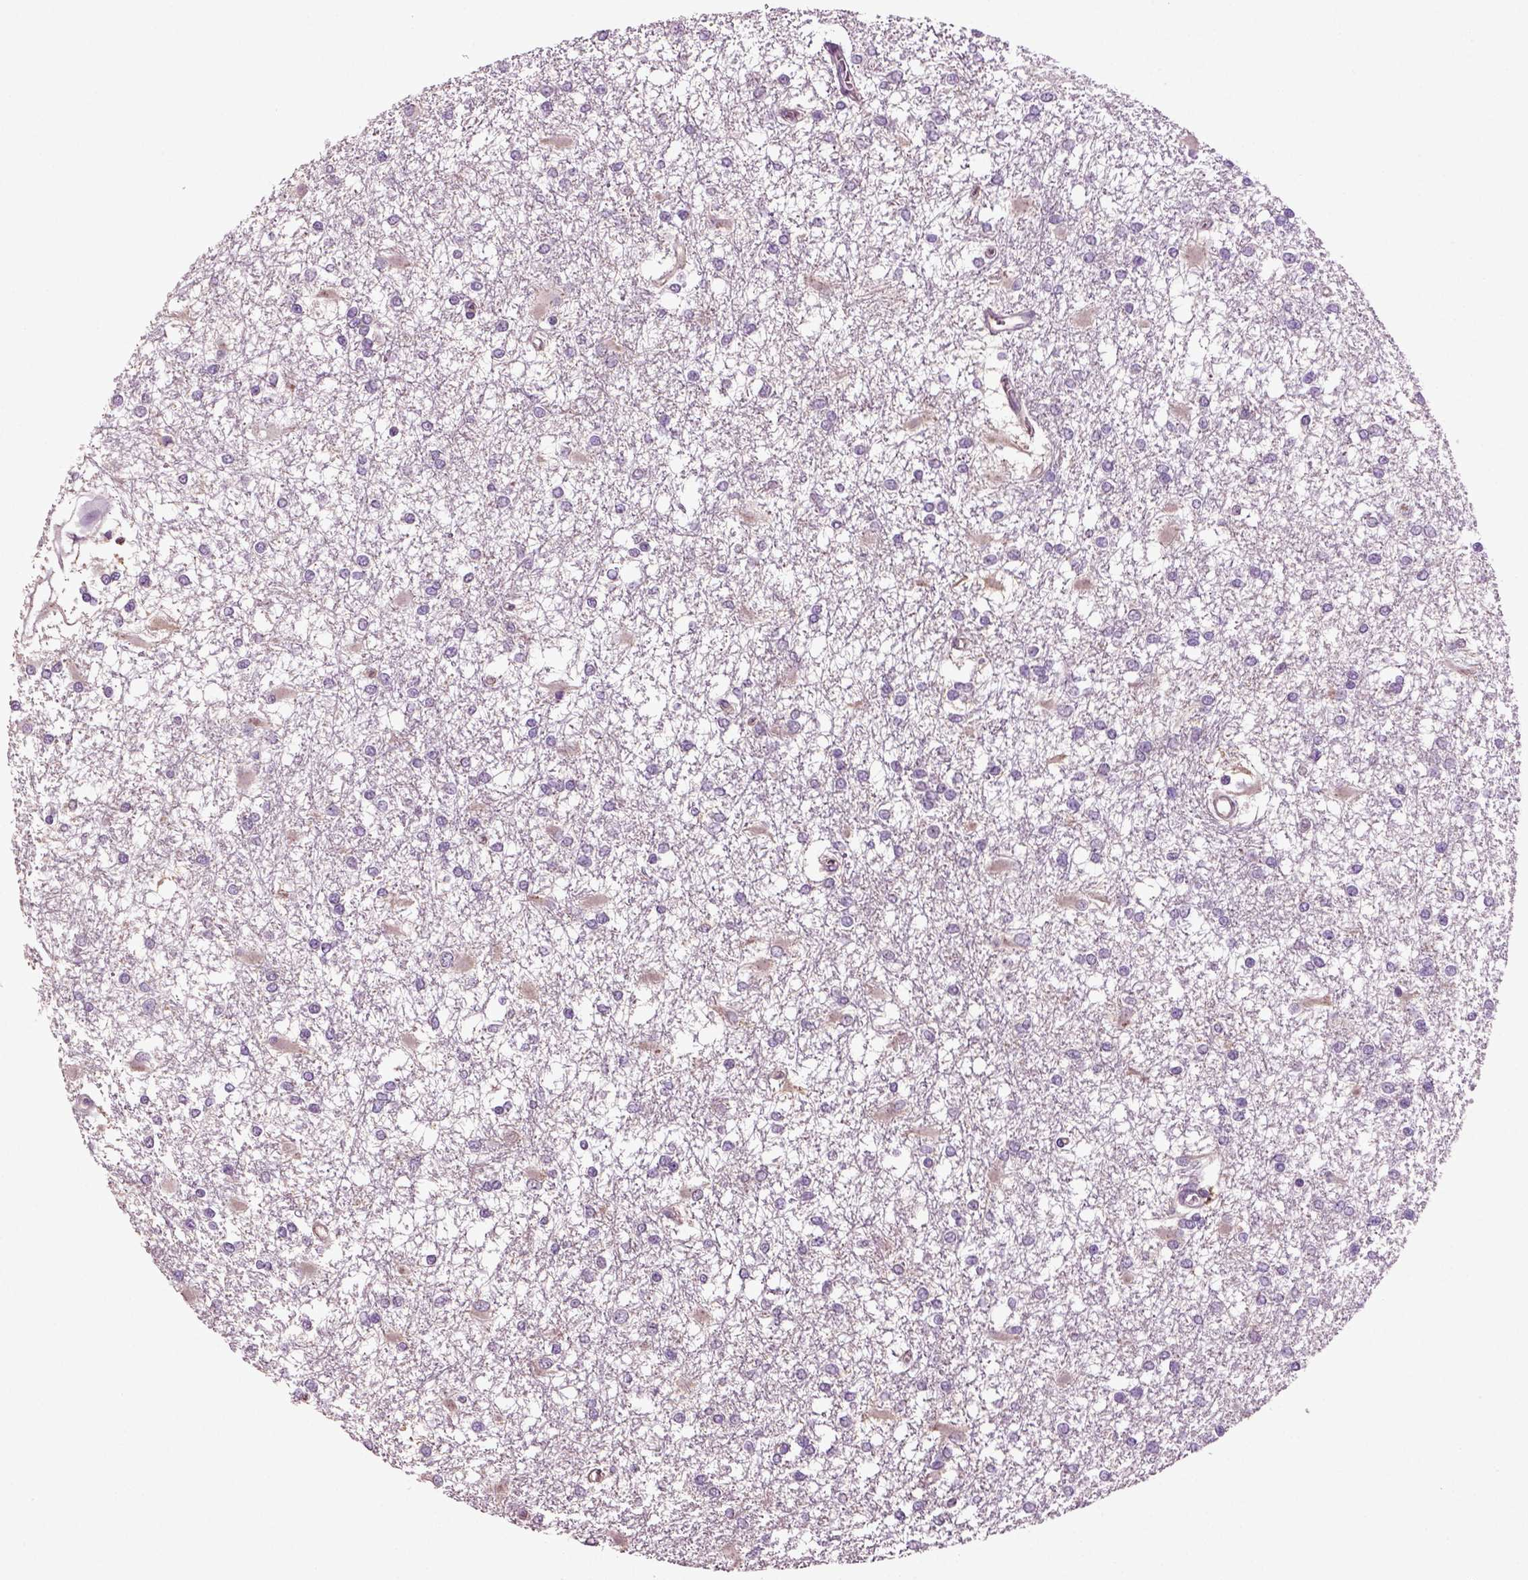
{"staining": {"intensity": "negative", "quantity": "none", "location": "none"}, "tissue": "glioma", "cell_type": "Tumor cells", "image_type": "cancer", "snomed": [{"axis": "morphology", "description": "Glioma, malignant, High grade"}, {"axis": "topography", "description": "Cerebral cortex"}], "caption": "An image of high-grade glioma (malignant) stained for a protein displays no brown staining in tumor cells.", "gene": "DEFB118", "patient": {"sex": "male", "age": 79}}